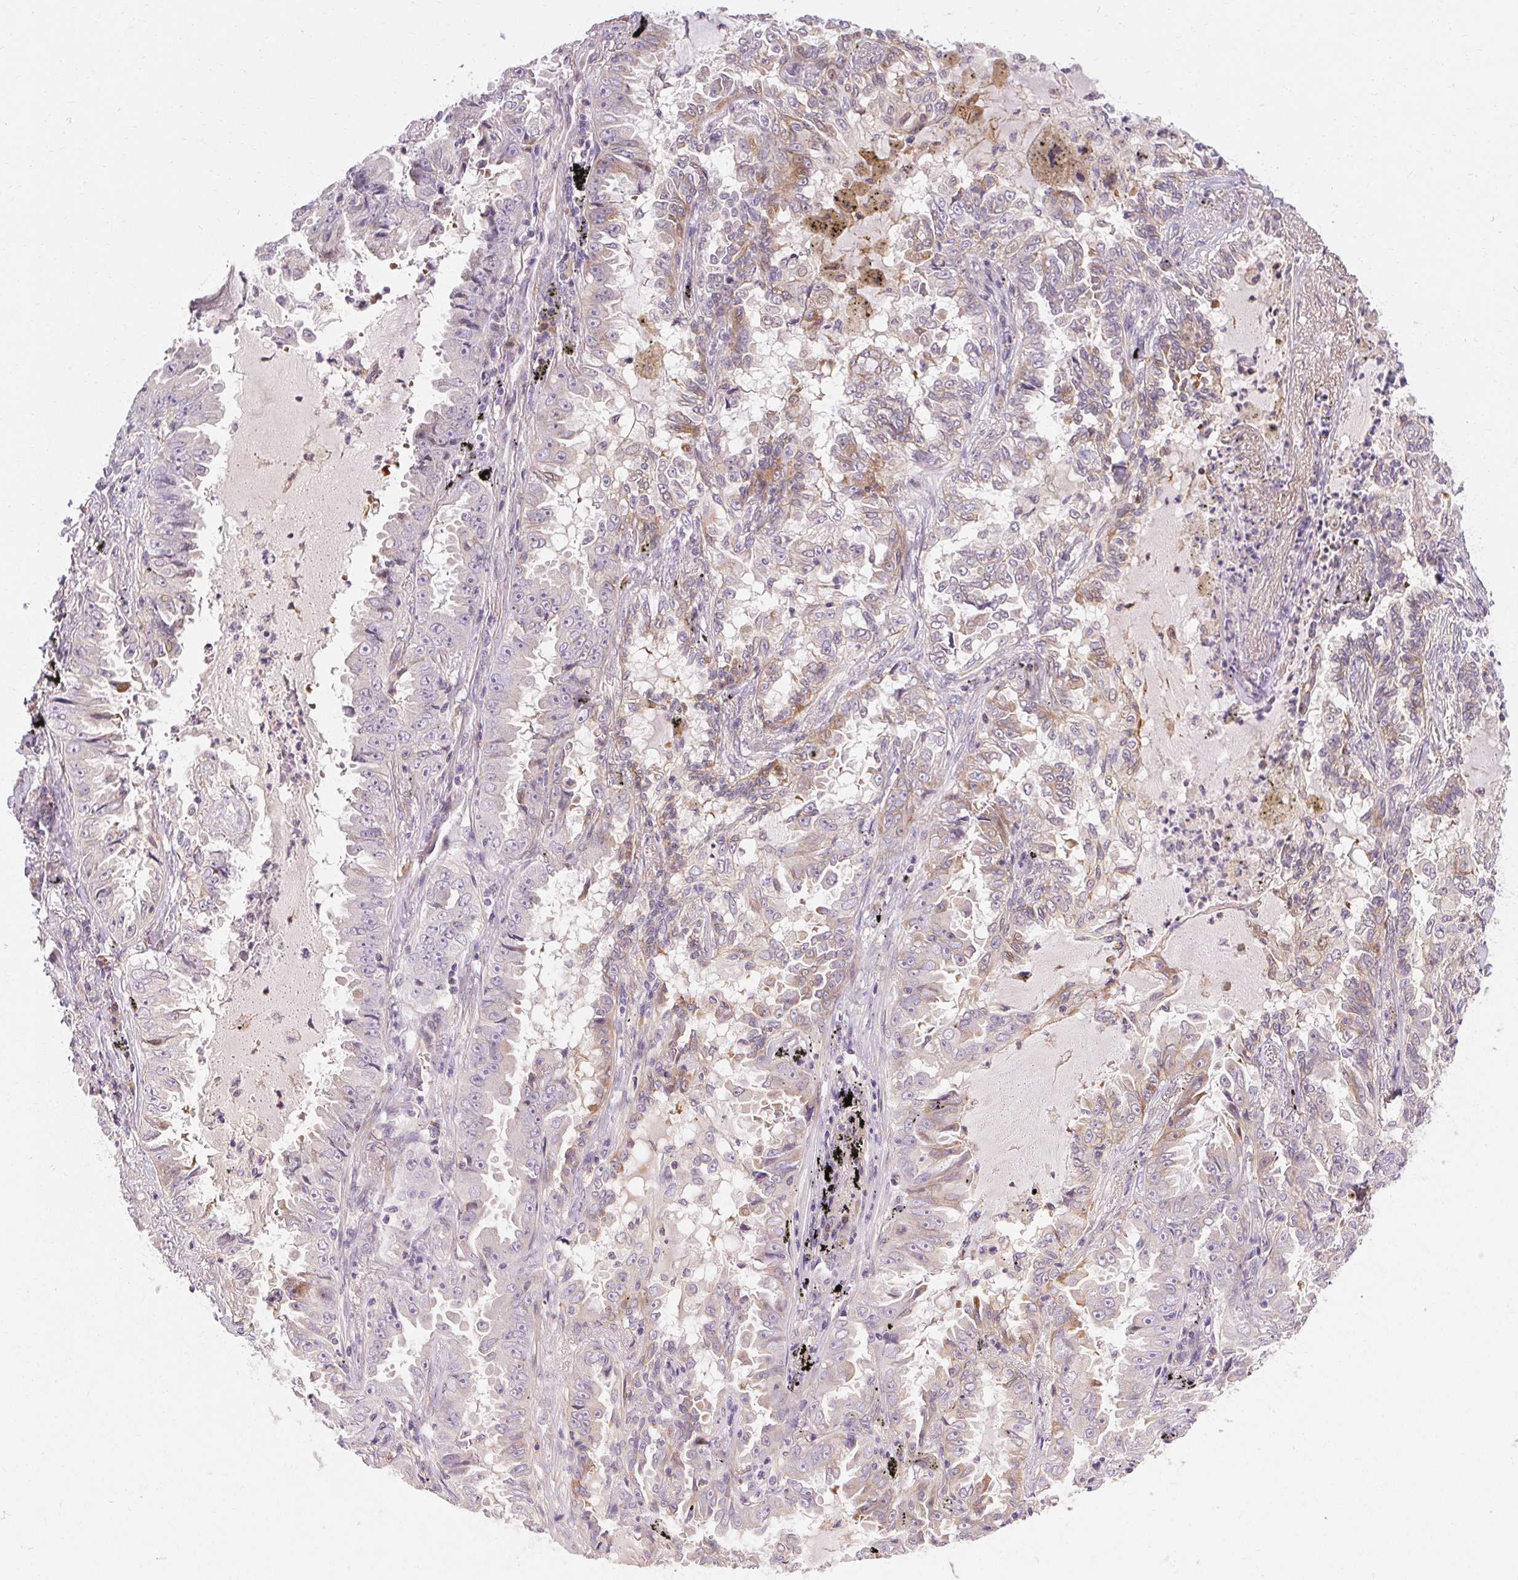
{"staining": {"intensity": "negative", "quantity": "none", "location": "none"}, "tissue": "lung cancer", "cell_type": "Tumor cells", "image_type": "cancer", "snomed": [{"axis": "morphology", "description": "Adenocarcinoma, NOS"}, {"axis": "topography", "description": "Lung"}], "caption": "Tumor cells are negative for protein expression in human lung adenocarcinoma. The staining is performed using DAB (3,3'-diaminobenzidine) brown chromogen with nuclei counter-stained in using hematoxylin.", "gene": "TMEM52B", "patient": {"sex": "female", "age": 52}}